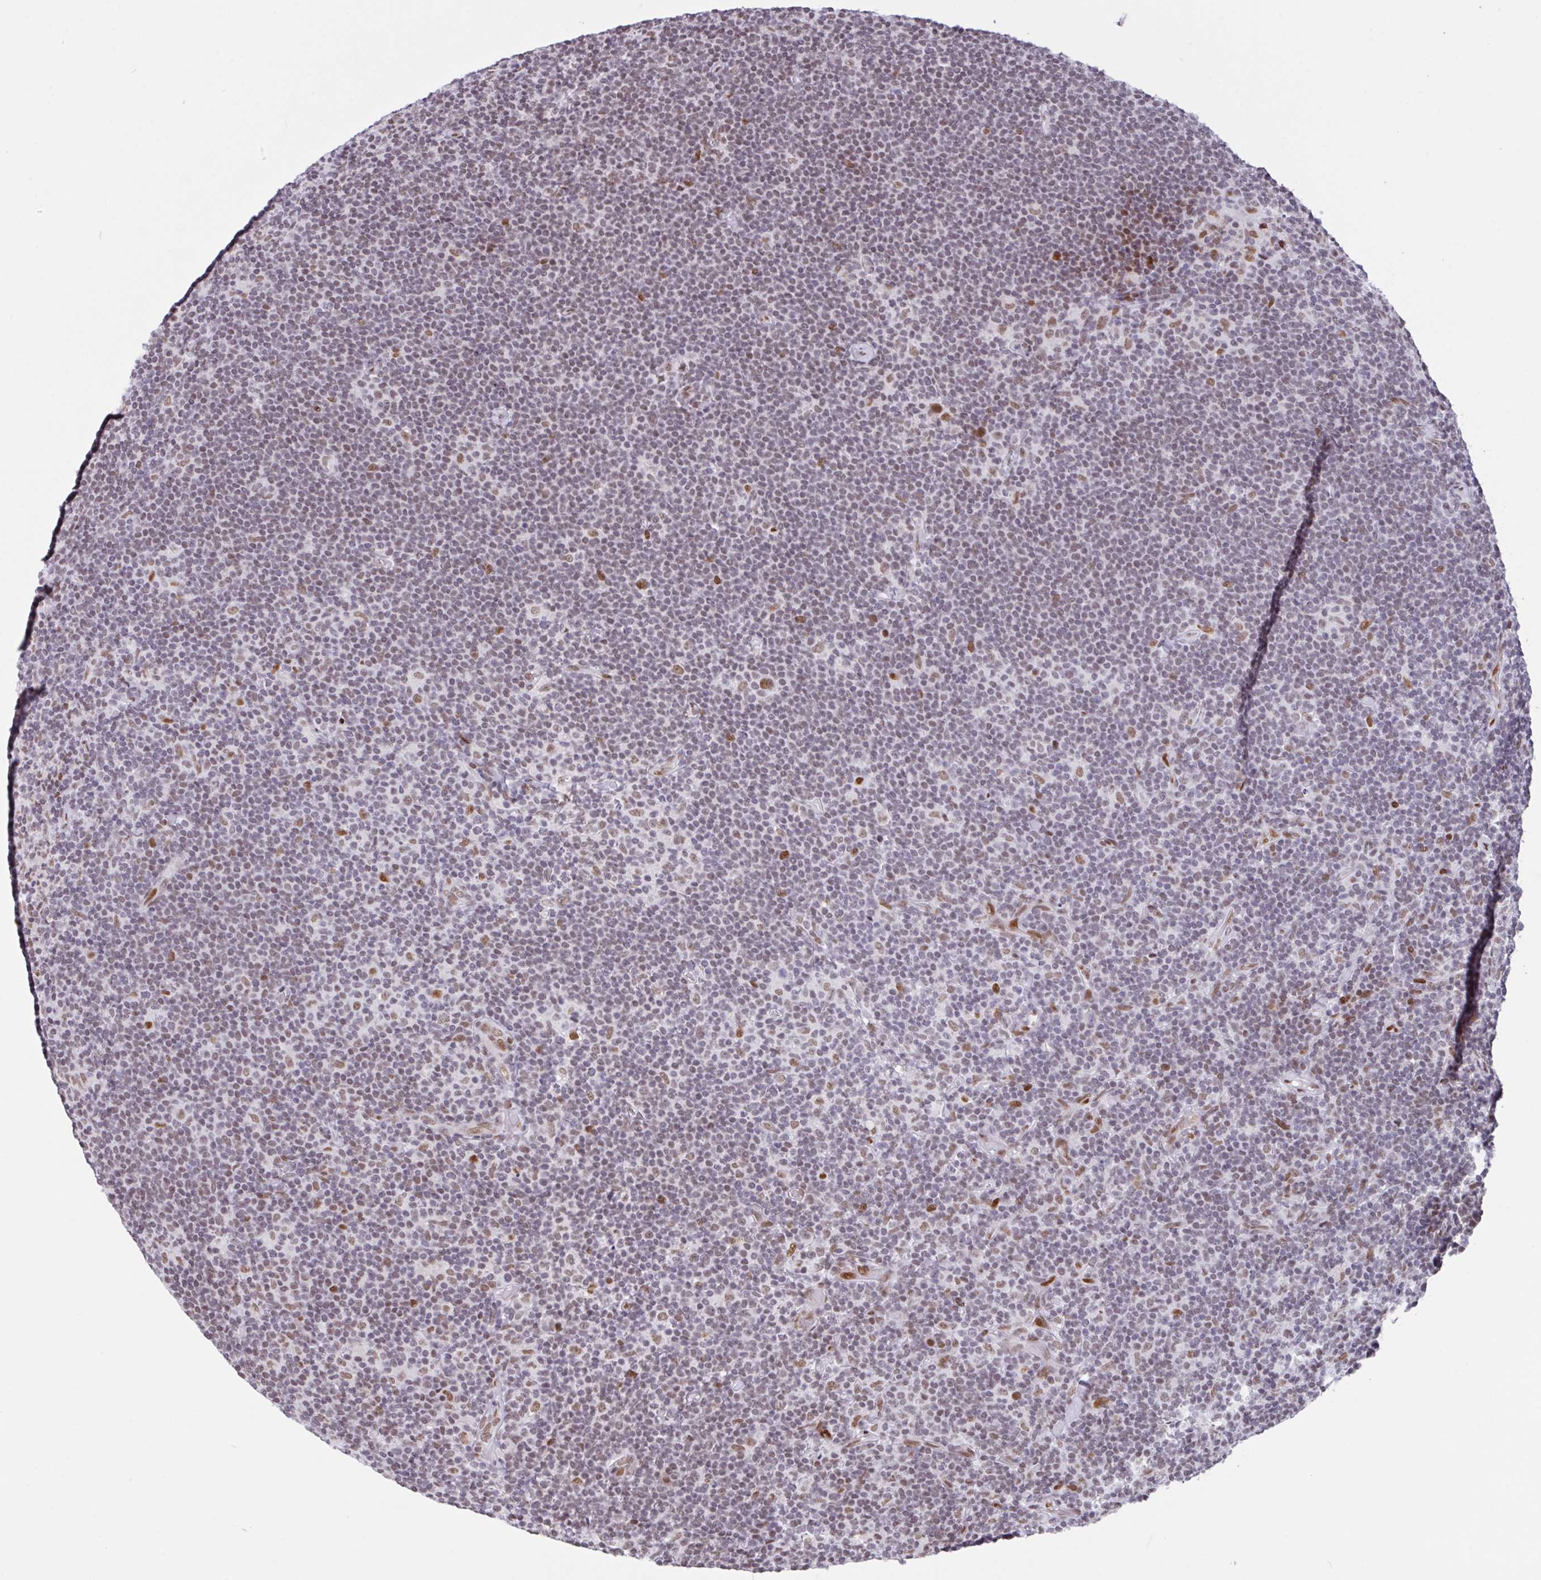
{"staining": {"intensity": "moderate", "quantity": ">75%", "location": "nuclear"}, "tissue": "lymphoma", "cell_type": "Tumor cells", "image_type": "cancer", "snomed": [{"axis": "morphology", "description": "Hodgkin's disease, NOS"}, {"axis": "topography", "description": "Lymph node"}], "caption": "This micrograph shows immunohistochemistry (IHC) staining of human lymphoma, with medium moderate nuclear positivity in about >75% of tumor cells.", "gene": "CLP1", "patient": {"sex": "female", "age": 57}}